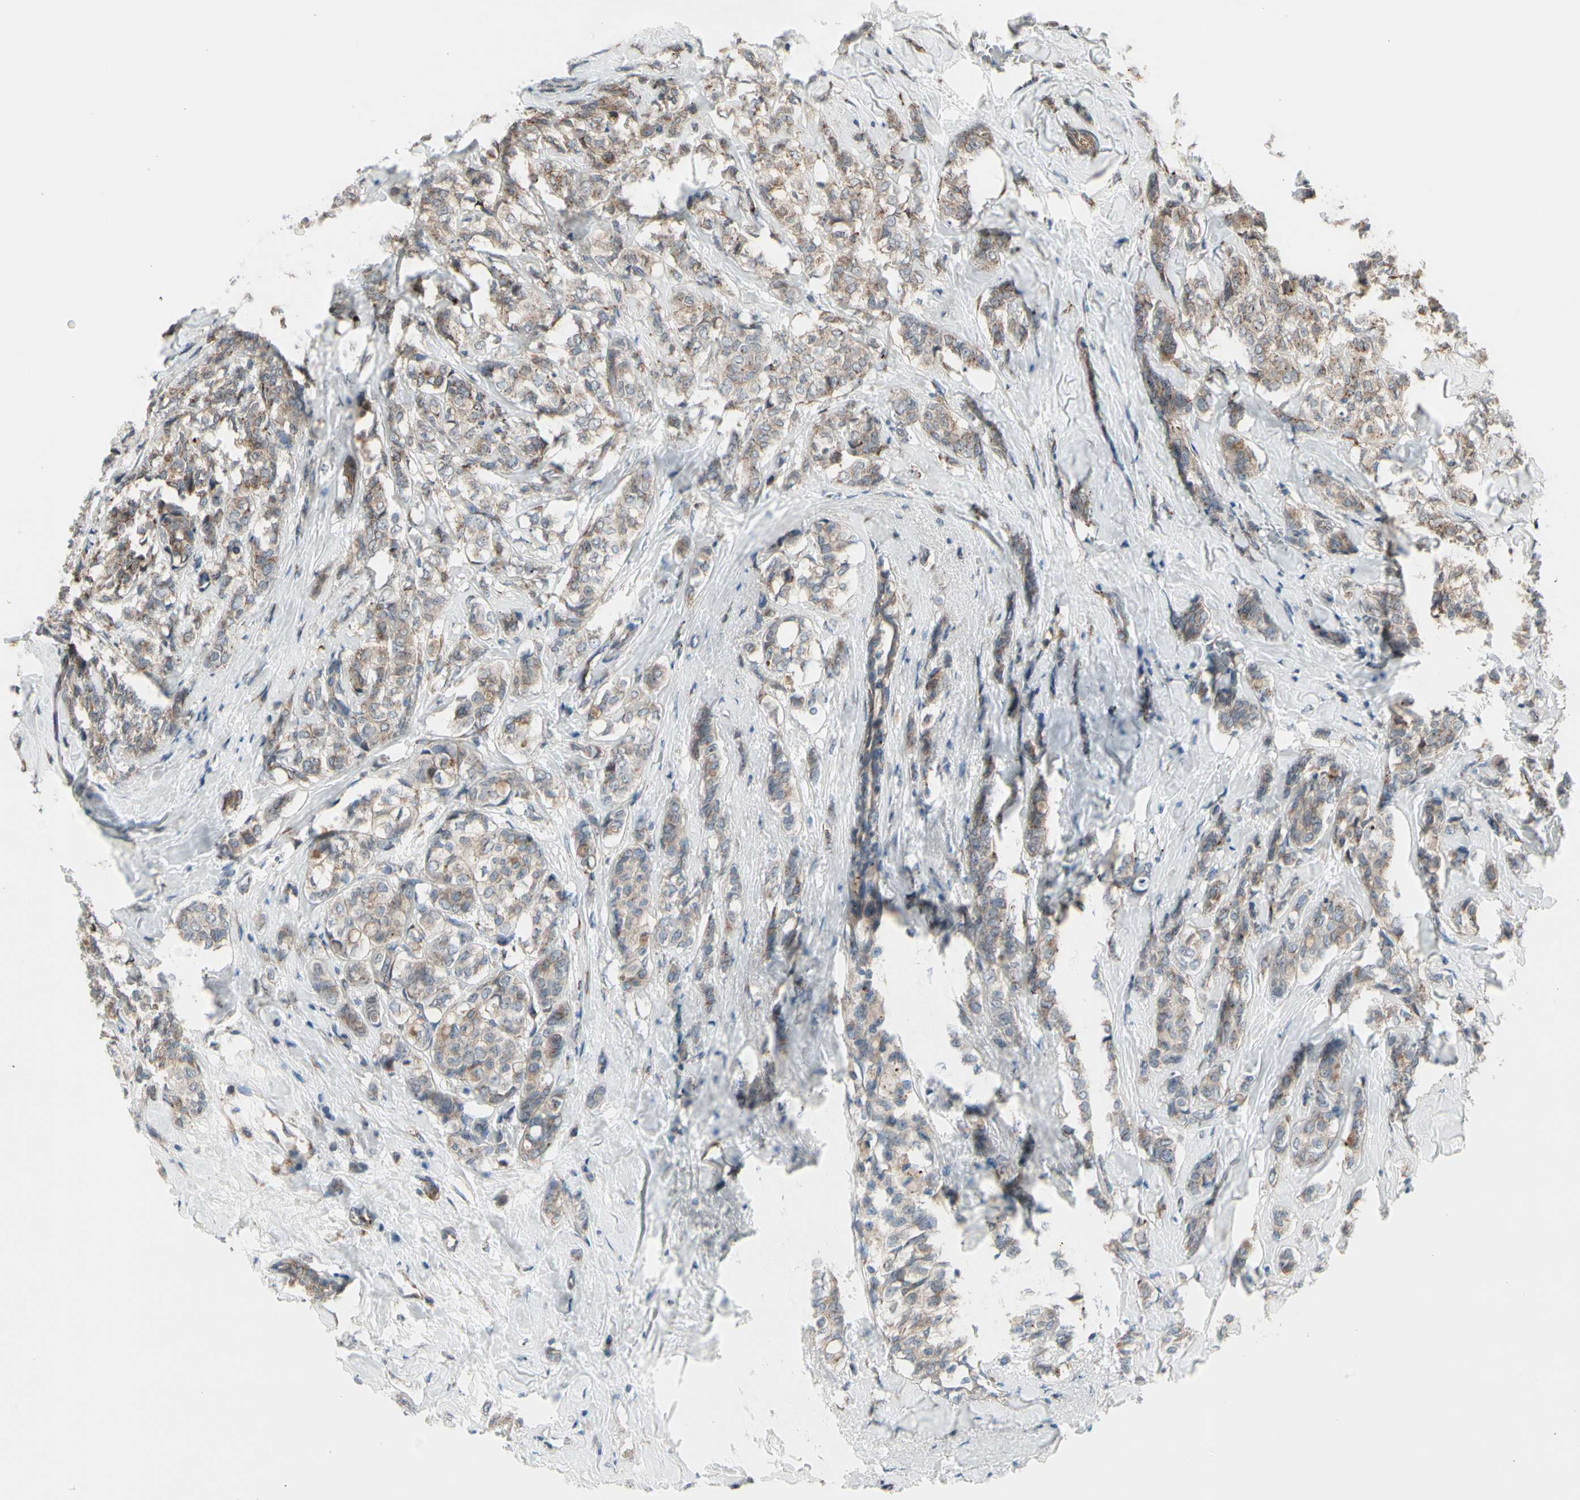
{"staining": {"intensity": "weak", "quantity": ">75%", "location": "cytoplasmic/membranous"}, "tissue": "breast cancer", "cell_type": "Tumor cells", "image_type": "cancer", "snomed": [{"axis": "morphology", "description": "Lobular carcinoma"}, {"axis": "topography", "description": "Breast"}], "caption": "An IHC micrograph of neoplastic tissue is shown. Protein staining in brown labels weak cytoplasmic/membranous positivity in breast cancer within tumor cells. (IHC, brightfield microscopy, high magnification).", "gene": "SLC39A9", "patient": {"sex": "female", "age": 60}}